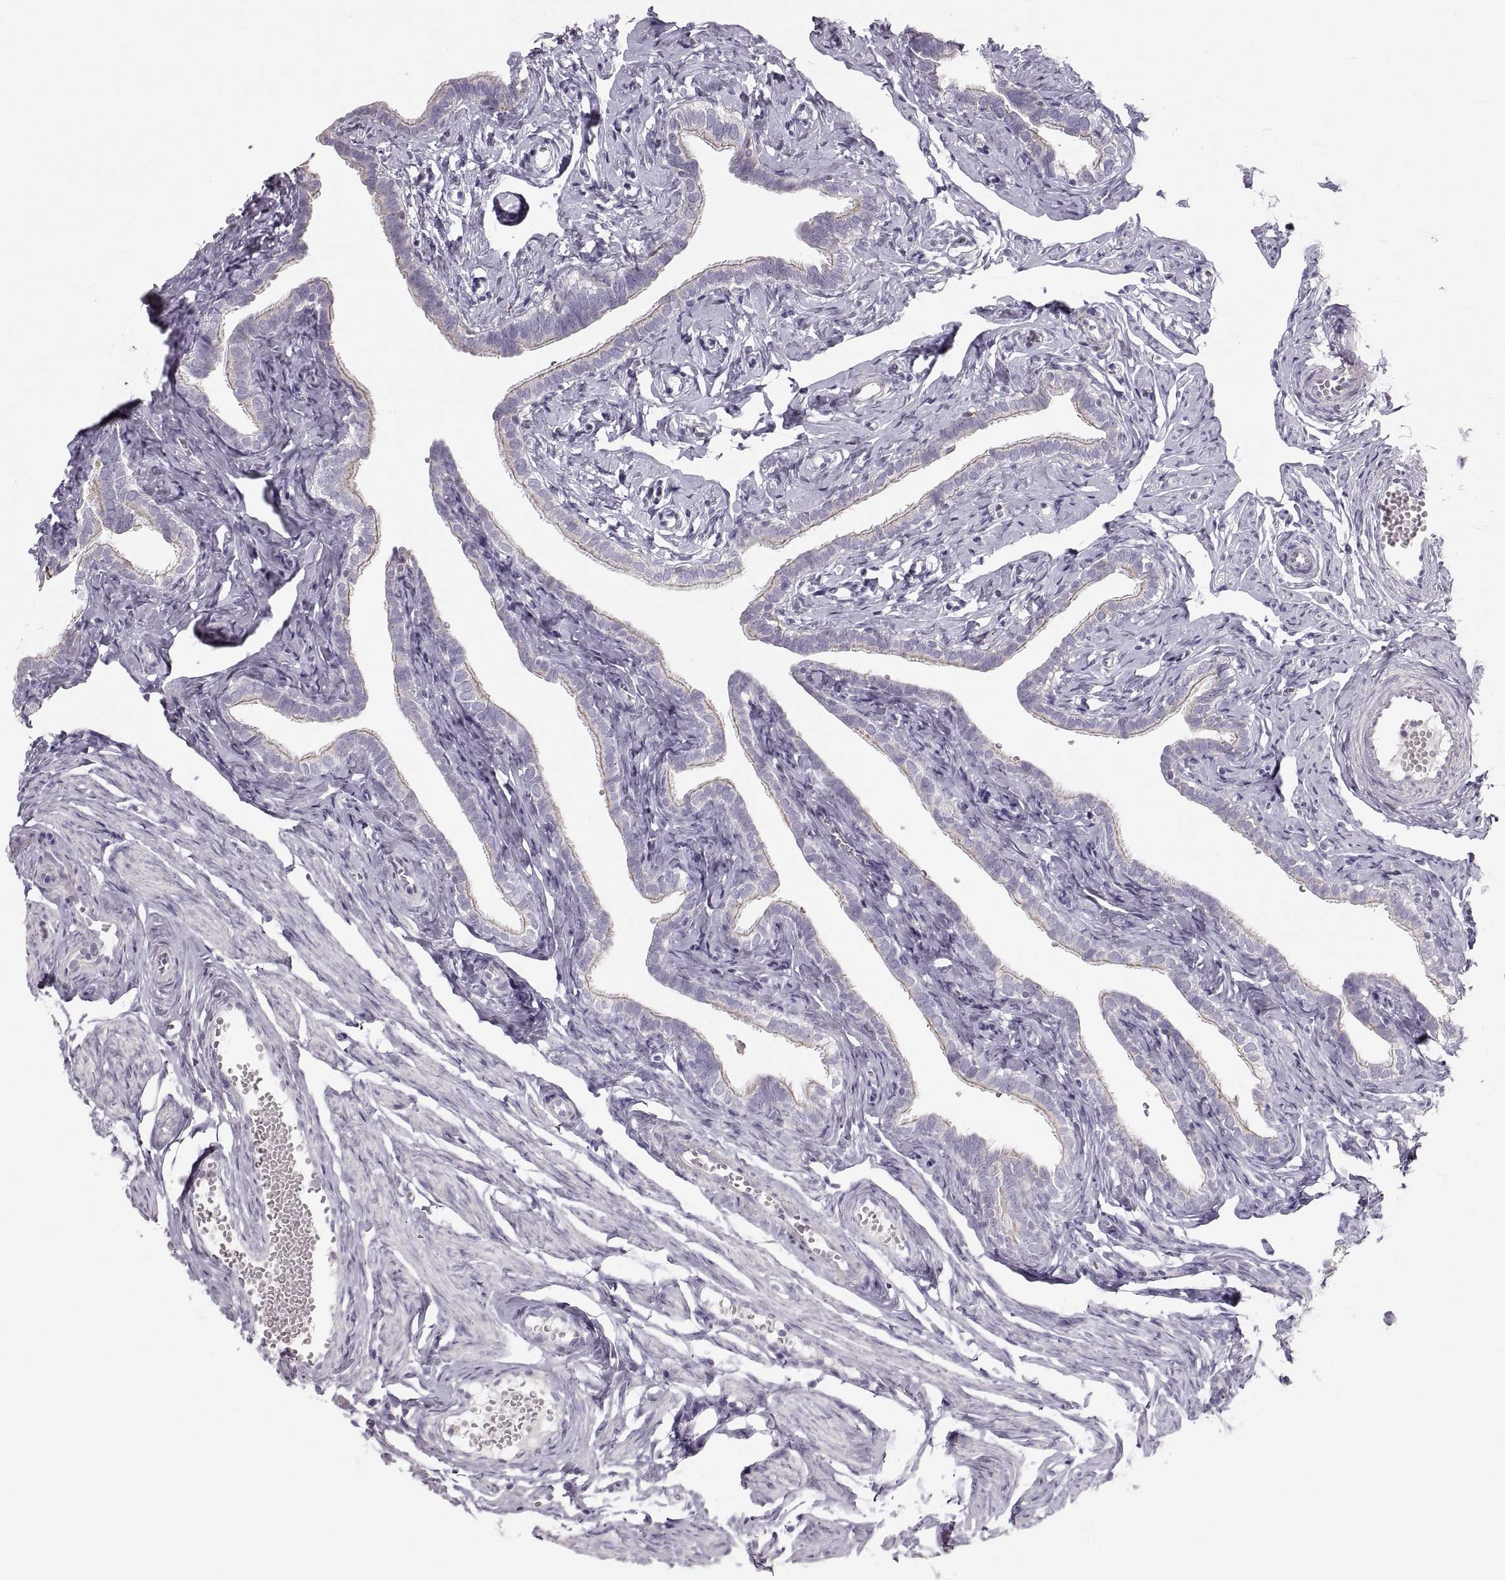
{"staining": {"intensity": "negative", "quantity": "none", "location": "none"}, "tissue": "fallopian tube", "cell_type": "Glandular cells", "image_type": "normal", "snomed": [{"axis": "morphology", "description": "Normal tissue, NOS"}, {"axis": "topography", "description": "Fallopian tube"}], "caption": "The photomicrograph exhibits no significant staining in glandular cells of fallopian tube.", "gene": "RUNDC3A", "patient": {"sex": "female", "age": 41}}